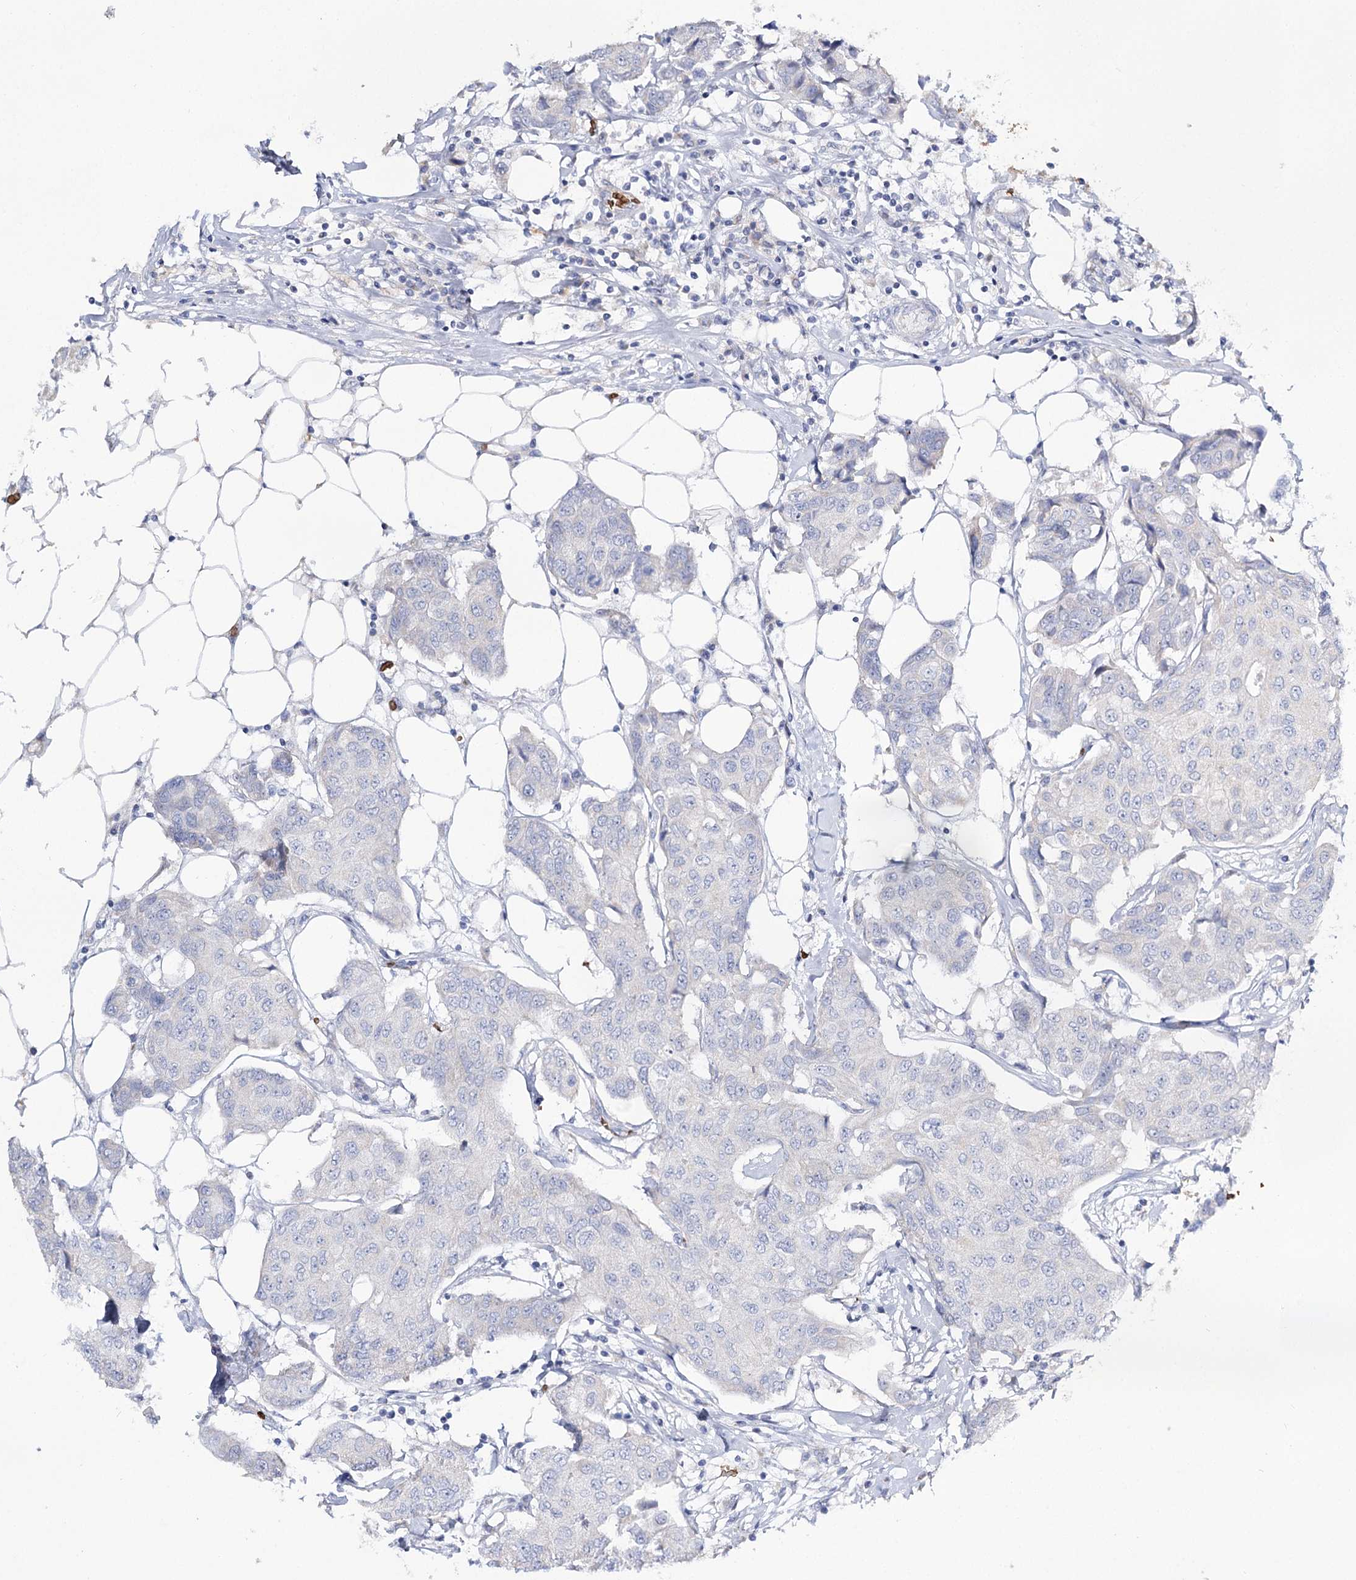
{"staining": {"intensity": "negative", "quantity": "none", "location": "none"}, "tissue": "breast cancer", "cell_type": "Tumor cells", "image_type": "cancer", "snomed": [{"axis": "morphology", "description": "Duct carcinoma"}, {"axis": "topography", "description": "Breast"}], "caption": "DAB immunohistochemical staining of human breast cancer demonstrates no significant staining in tumor cells. The staining is performed using DAB (3,3'-diaminobenzidine) brown chromogen with nuclei counter-stained in using hematoxylin.", "gene": "GBF1", "patient": {"sex": "female", "age": 80}}